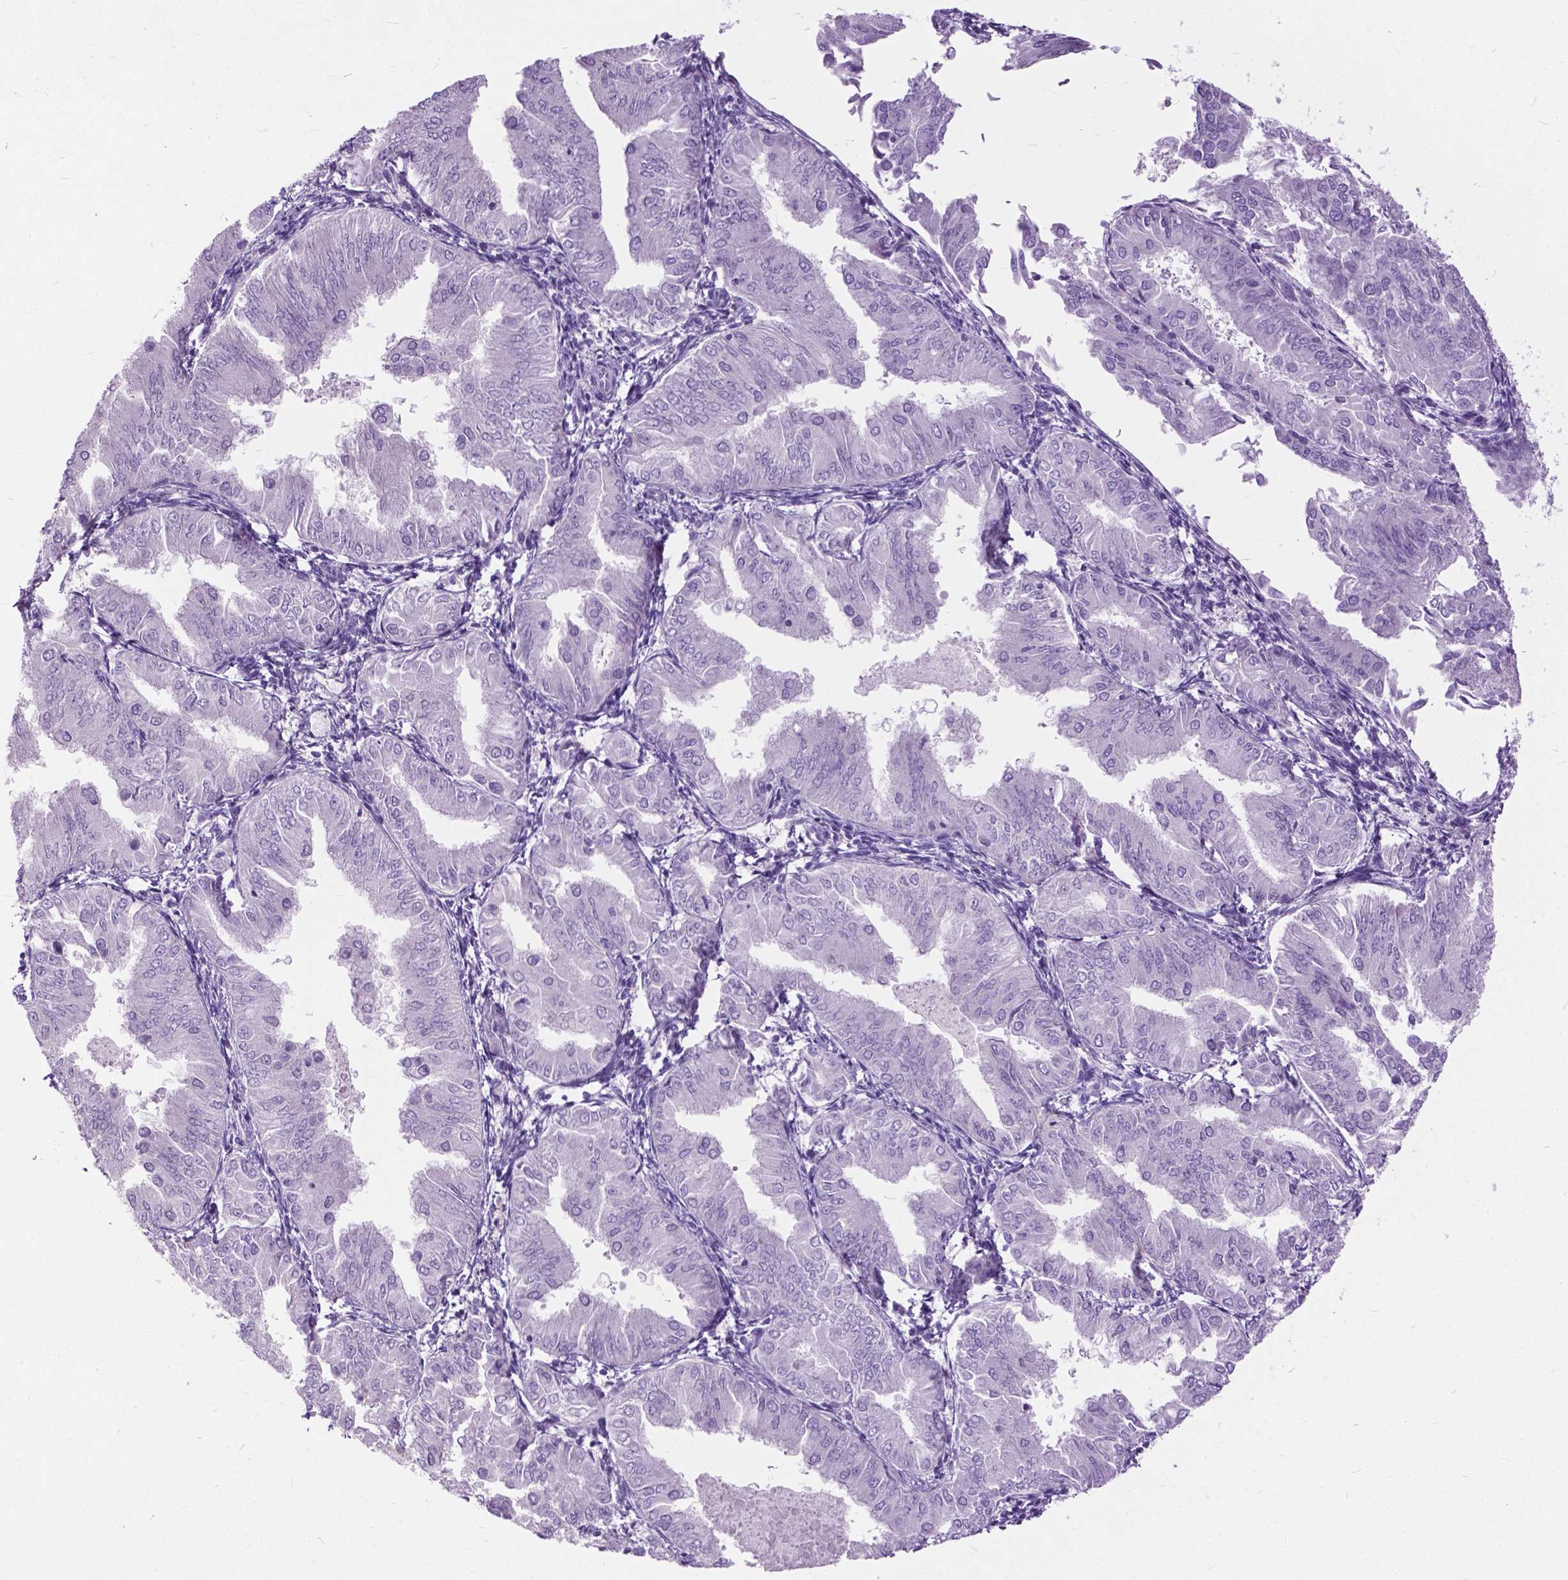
{"staining": {"intensity": "negative", "quantity": "none", "location": "none"}, "tissue": "endometrial cancer", "cell_type": "Tumor cells", "image_type": "cancer", "snomed": [{"axis": "morphology", "description": "Adenocarcinoma, NOS"}, {"axis": "topography", "description": "Endometrium"}], "caption": "Endometrial cancer stained for a protein using immunohistochemistry (IHC) displays no expression tumor cells.", "gene": "PRR35", "patient": {"sex": "female", "age": 53}}